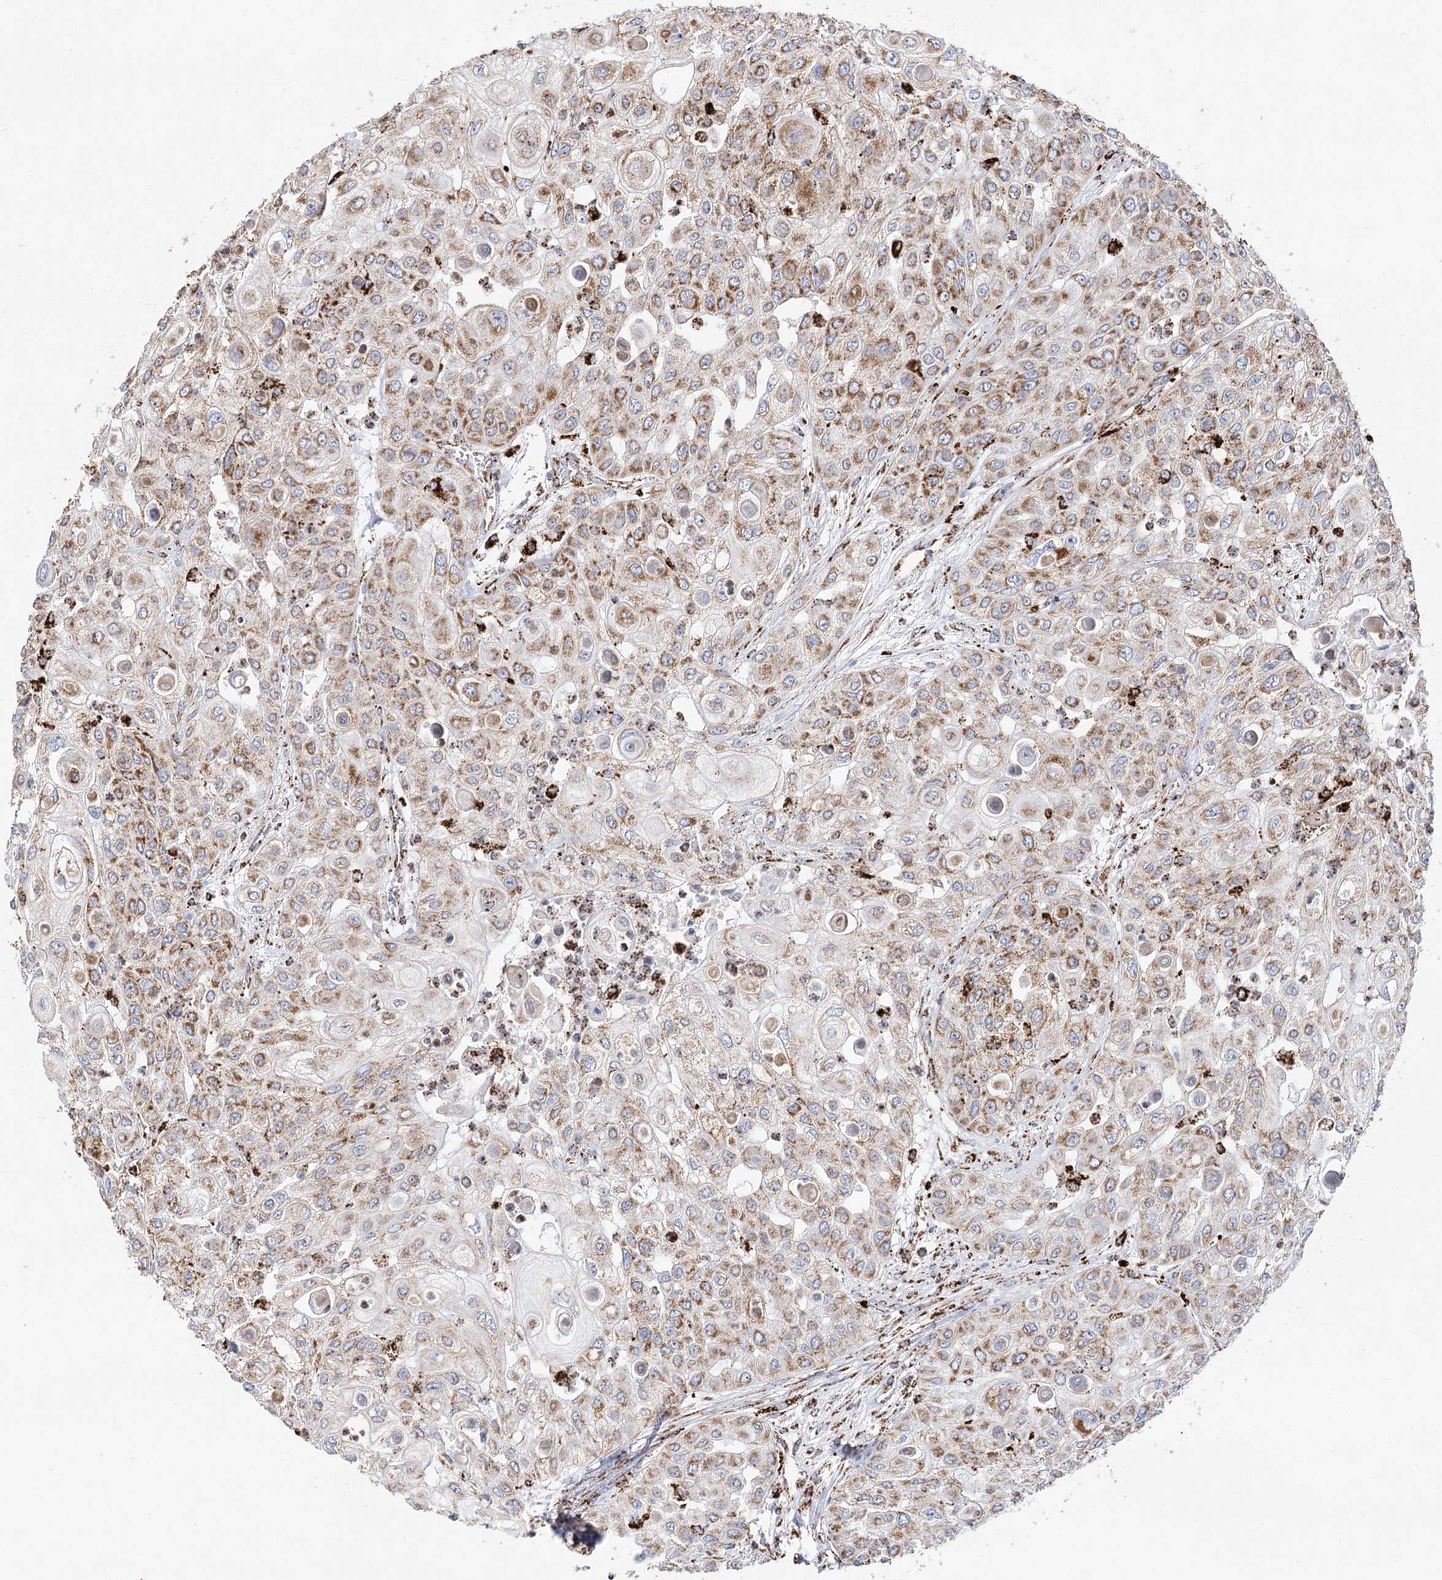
{"staining": {"intensity": "moderate", "quantity": ">75%", "location": "cytoplasmic/membranous"}, "tissue": "urothelial cancer", "cell_type": "Tumor cells", "image_type": "cancer", "snomed": [{"axis": "morphology", "description": "Urothelial carcinoma, High grade"}, {"axis": "topography", "description": "Urinary bladder"}], "caption": "Protein expression analysis of human urothelial carcinoma (high-grade) reveals moderate cytoplasmic/membranous staining in approximately >75% of tumor cells. Nuclei are stained in blue.", "gene": "NADK2", "patient": {"sex": "female", "age": 79}}